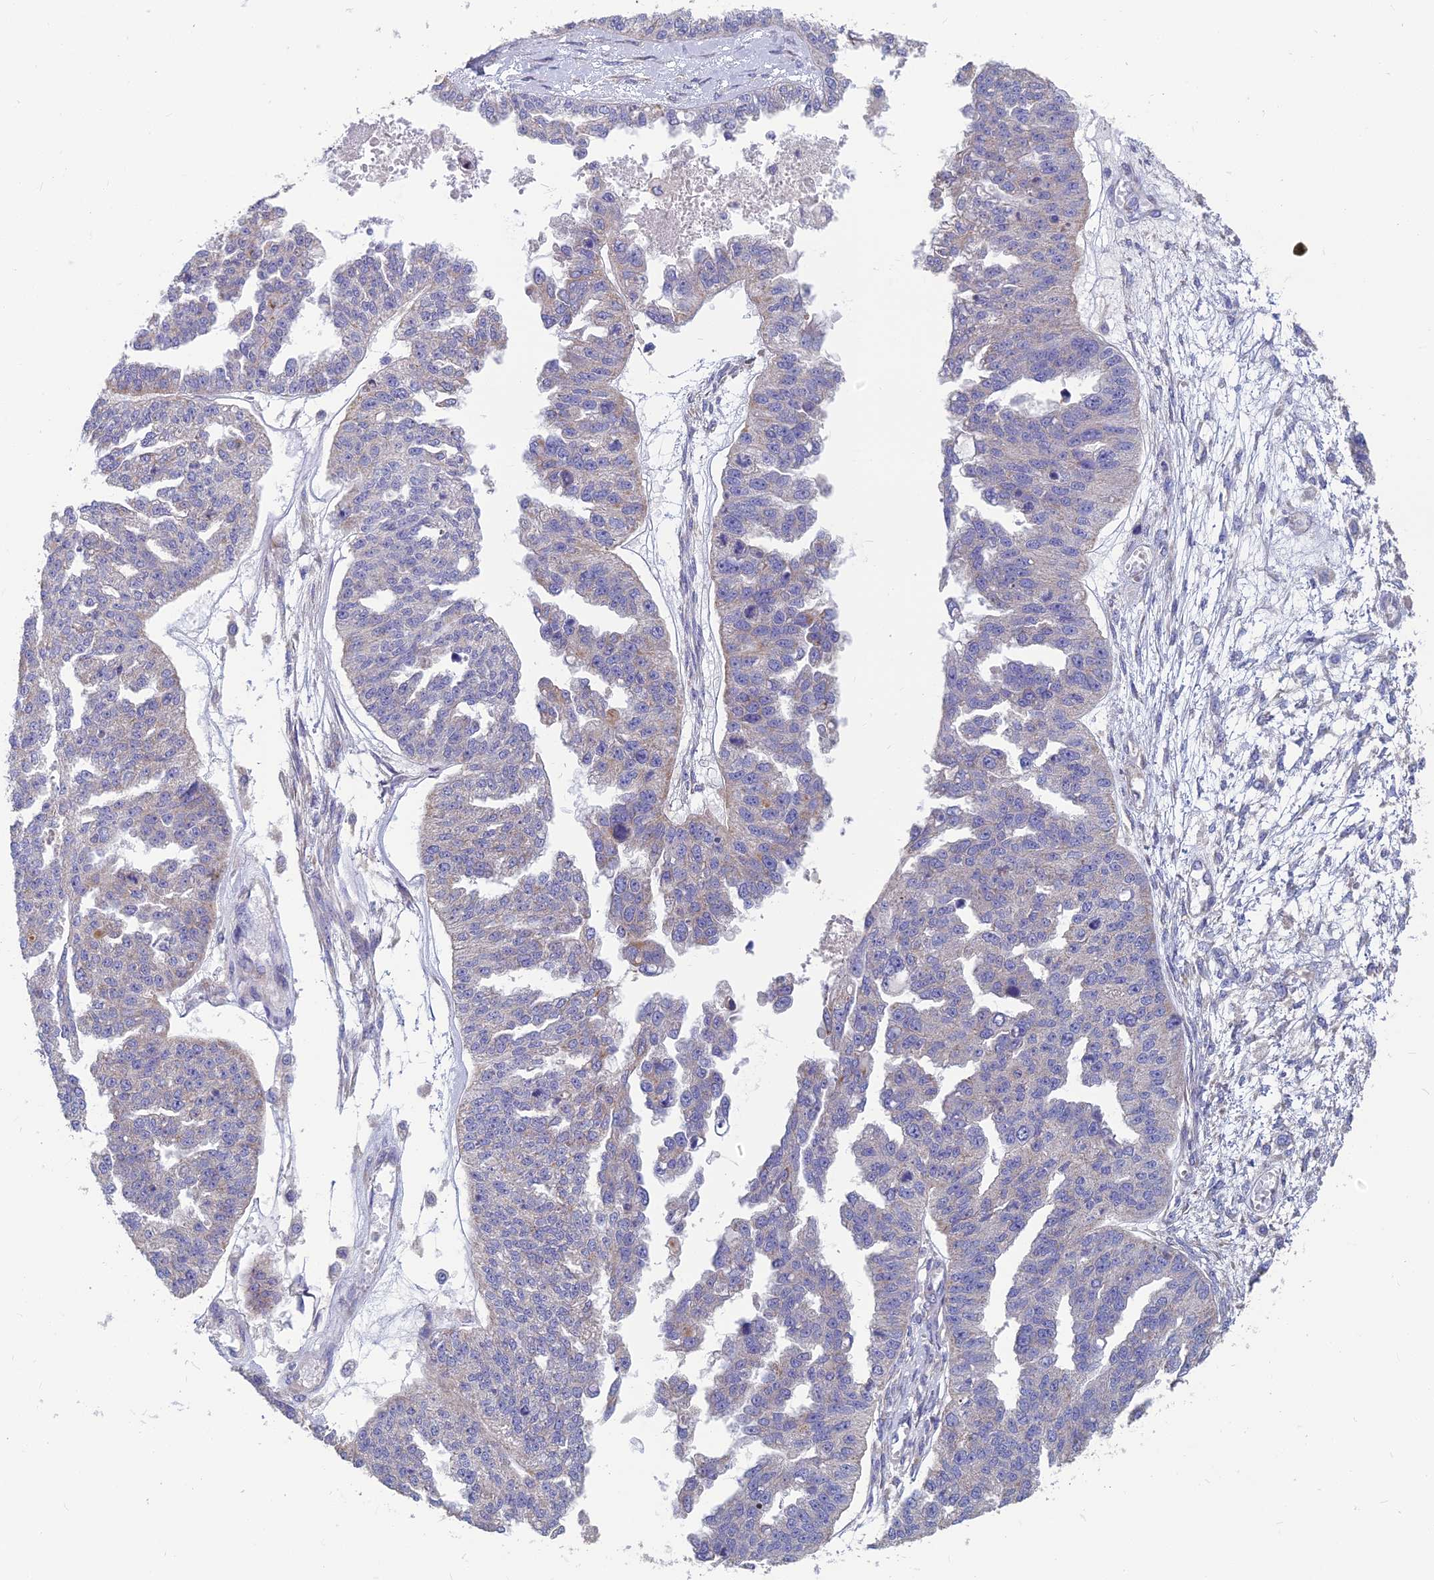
{"staining": {"intensity": "weak", "quantity": "<25%", "location": "cytoplasmic/membranous"}, "tissue": "ovarian cancer", "cell_type": "Tumor cells", "image_type": "cancer", "snomed": [{"axis": "morphology", "description": "Cystadenocarcinoma, serous, NOS"}, {"axis": "topography", "description": "Ovary"}], "caption": "High power microscopy photomicrograph of an immunohistochemistry (IHC) photomicrograph of serous cystadenocarcinoma (ovarian), revealing no significant staining in tumor cells.", "gene": "COX20", "patient": {"sex": "female", "age": 58}}